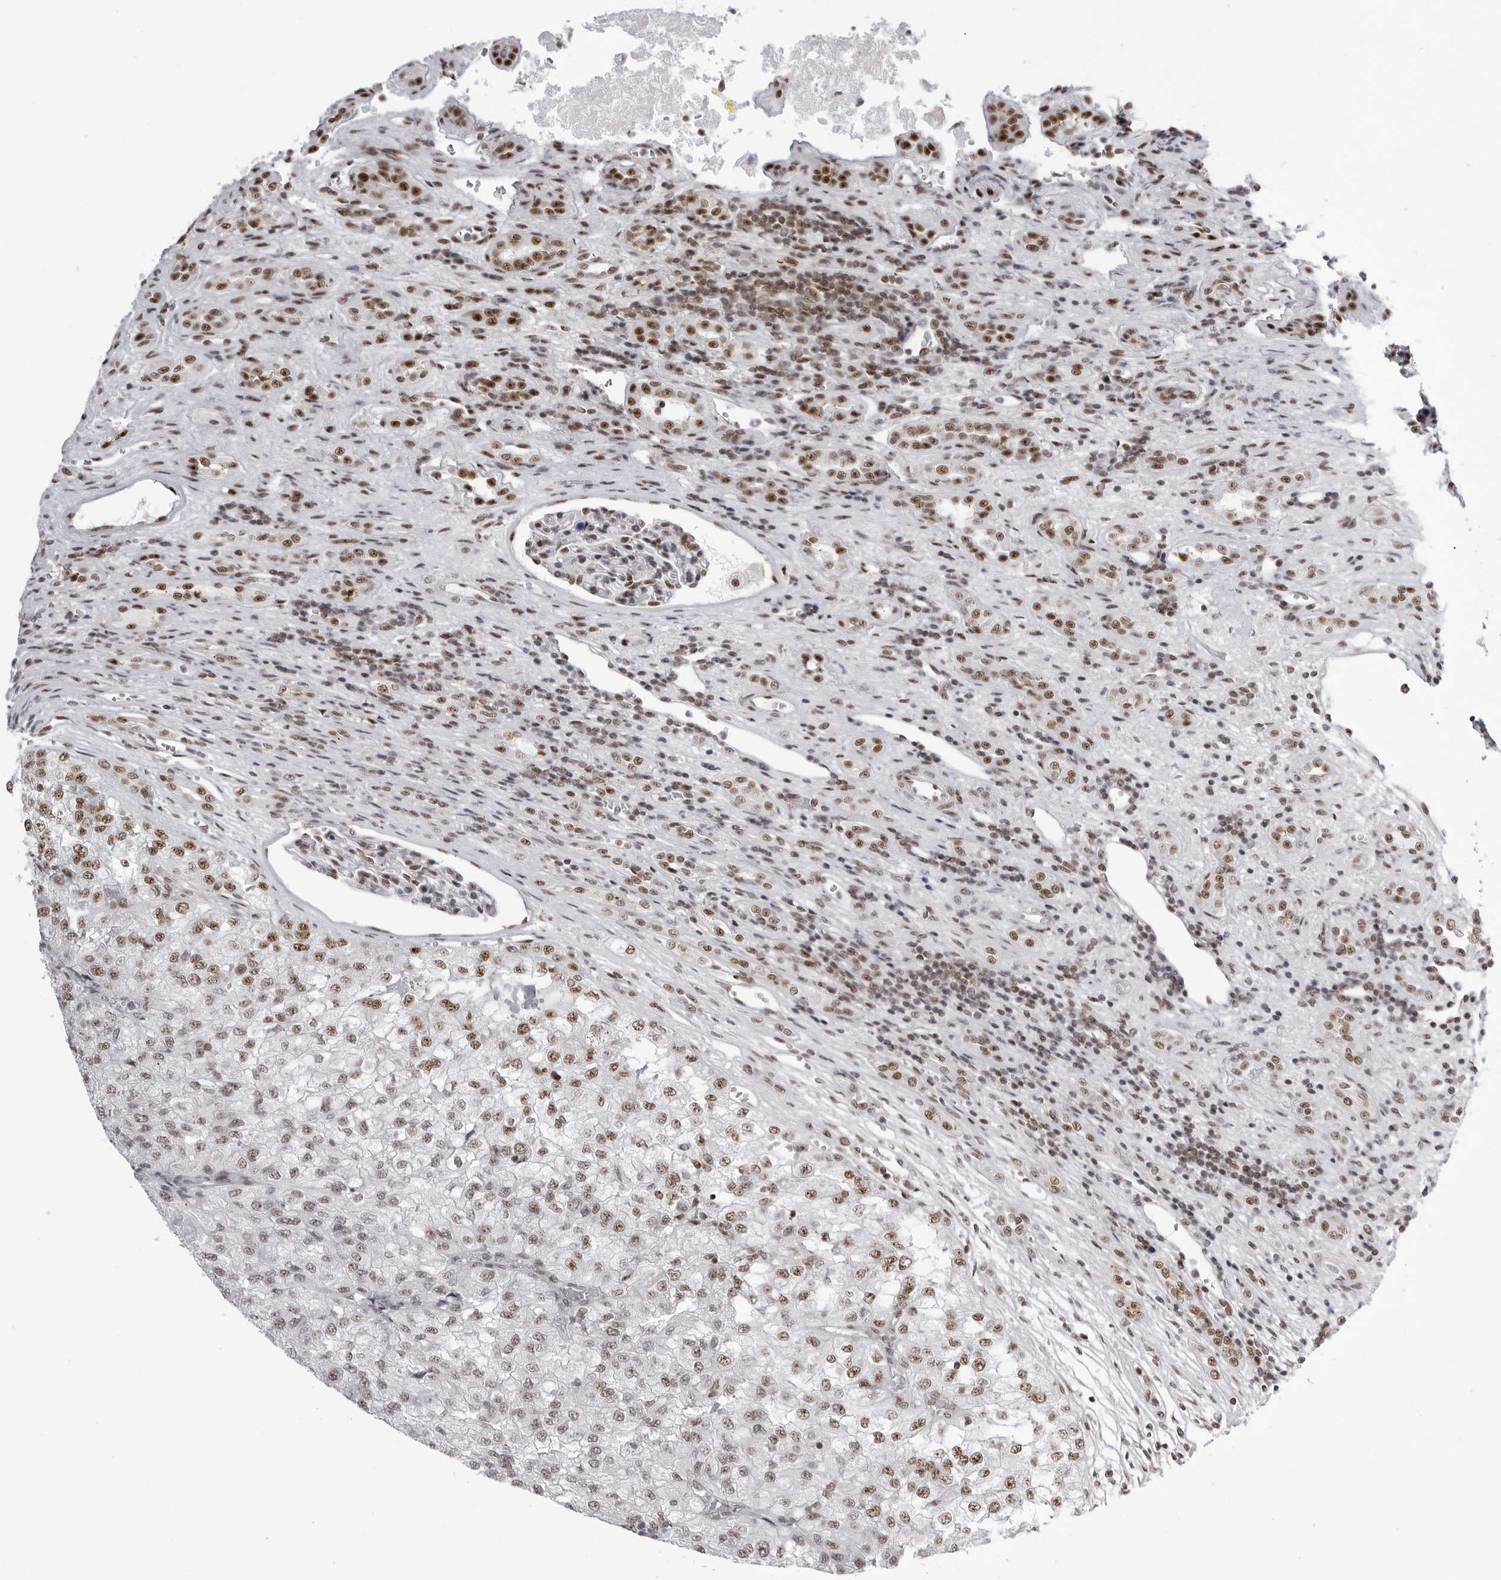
{"staining": {"intensity": "moderate", "quantity": ">75%", "location": "nuclear"}, "tissue": "renal cancer", "cell_type": "Tumor cells", "image_type": "cancer", "snomed": [{"axis": "morphology", "description": "Adenocarcinoma, NOS"}, {"axis": "topography", "description": "Kidney"}], "caption": "Human adenocarcinoma (renal) stained for a protein (brown) shows moderate nuclear positive expression in approximately >75% of tumor cells.", "gene": "WRAP53", "patient": {"sex": "female", "age": 54}}